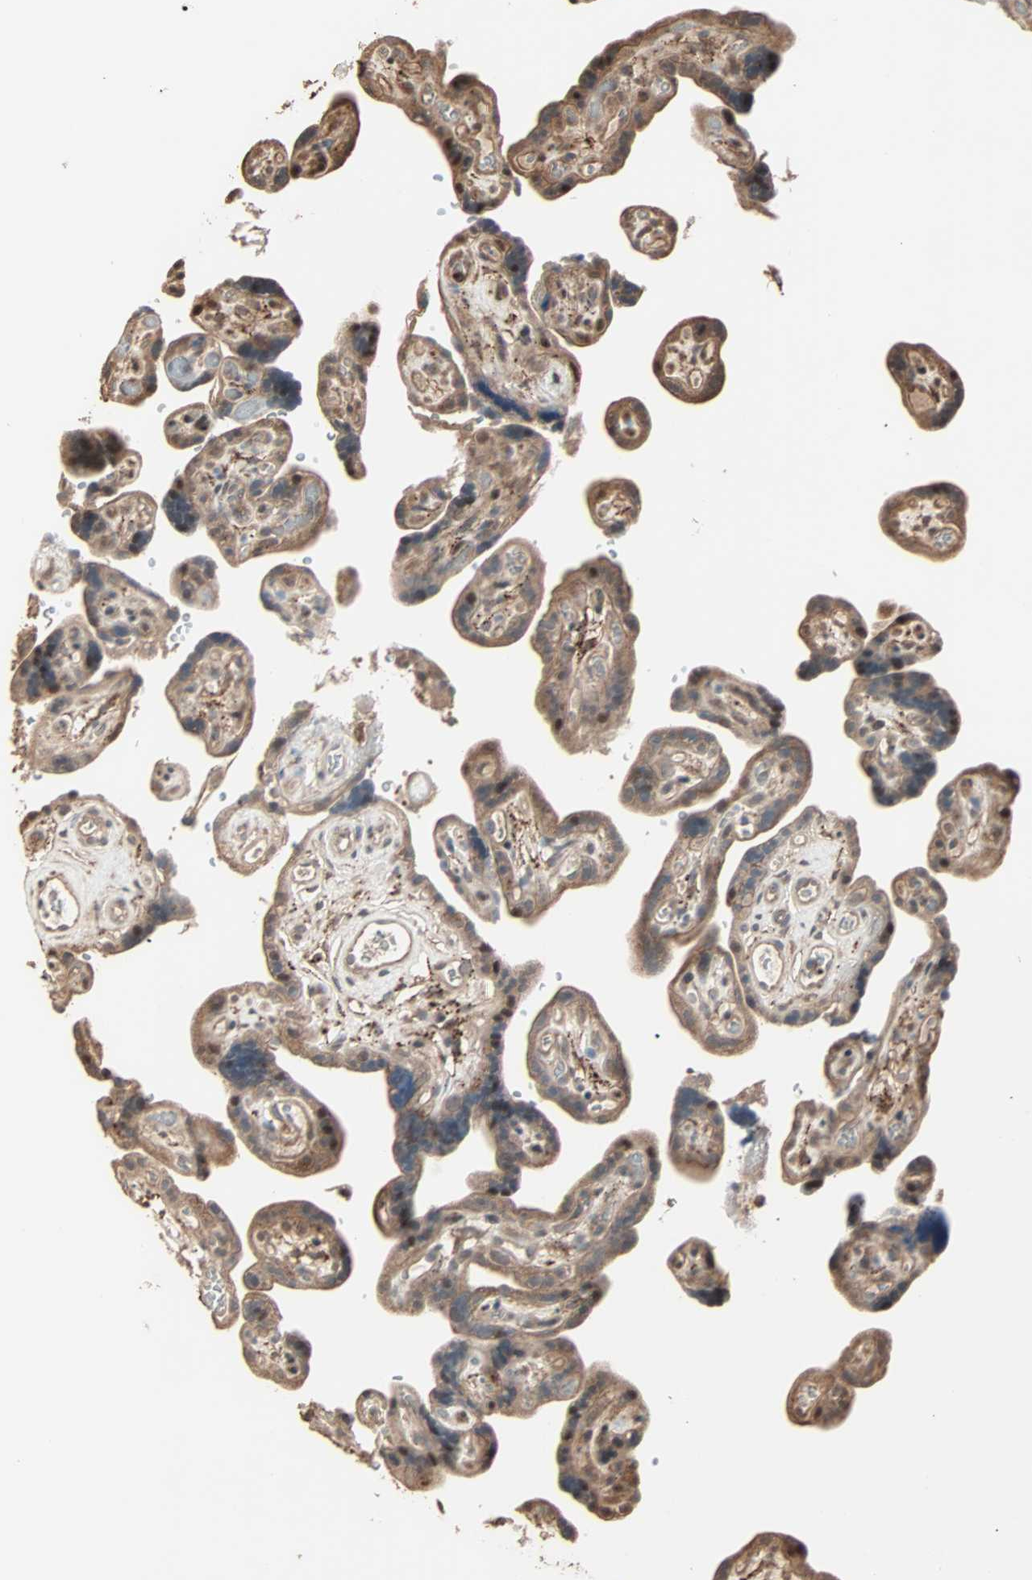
{"staining": {"intensity": "weak", "quantity": ">75%", "location": "cytoplasmic/membranous"}, "tissue": "placenta", "cell_type": "Decidual cells", "image_type": "normal", "snomed": [{"axis": "morphology", "description": "Normal tissue, NOS"}, {"axis": "topography", "description": "Placenta"}], "caption": "Unremarkable placenta reveals weak cytoplasmic/membranous staining in about >75% of decidual cells, visualized by immunohistochemistry.", "gene": "CALCRL", "patient": {"sex": "female", "age": 30}}